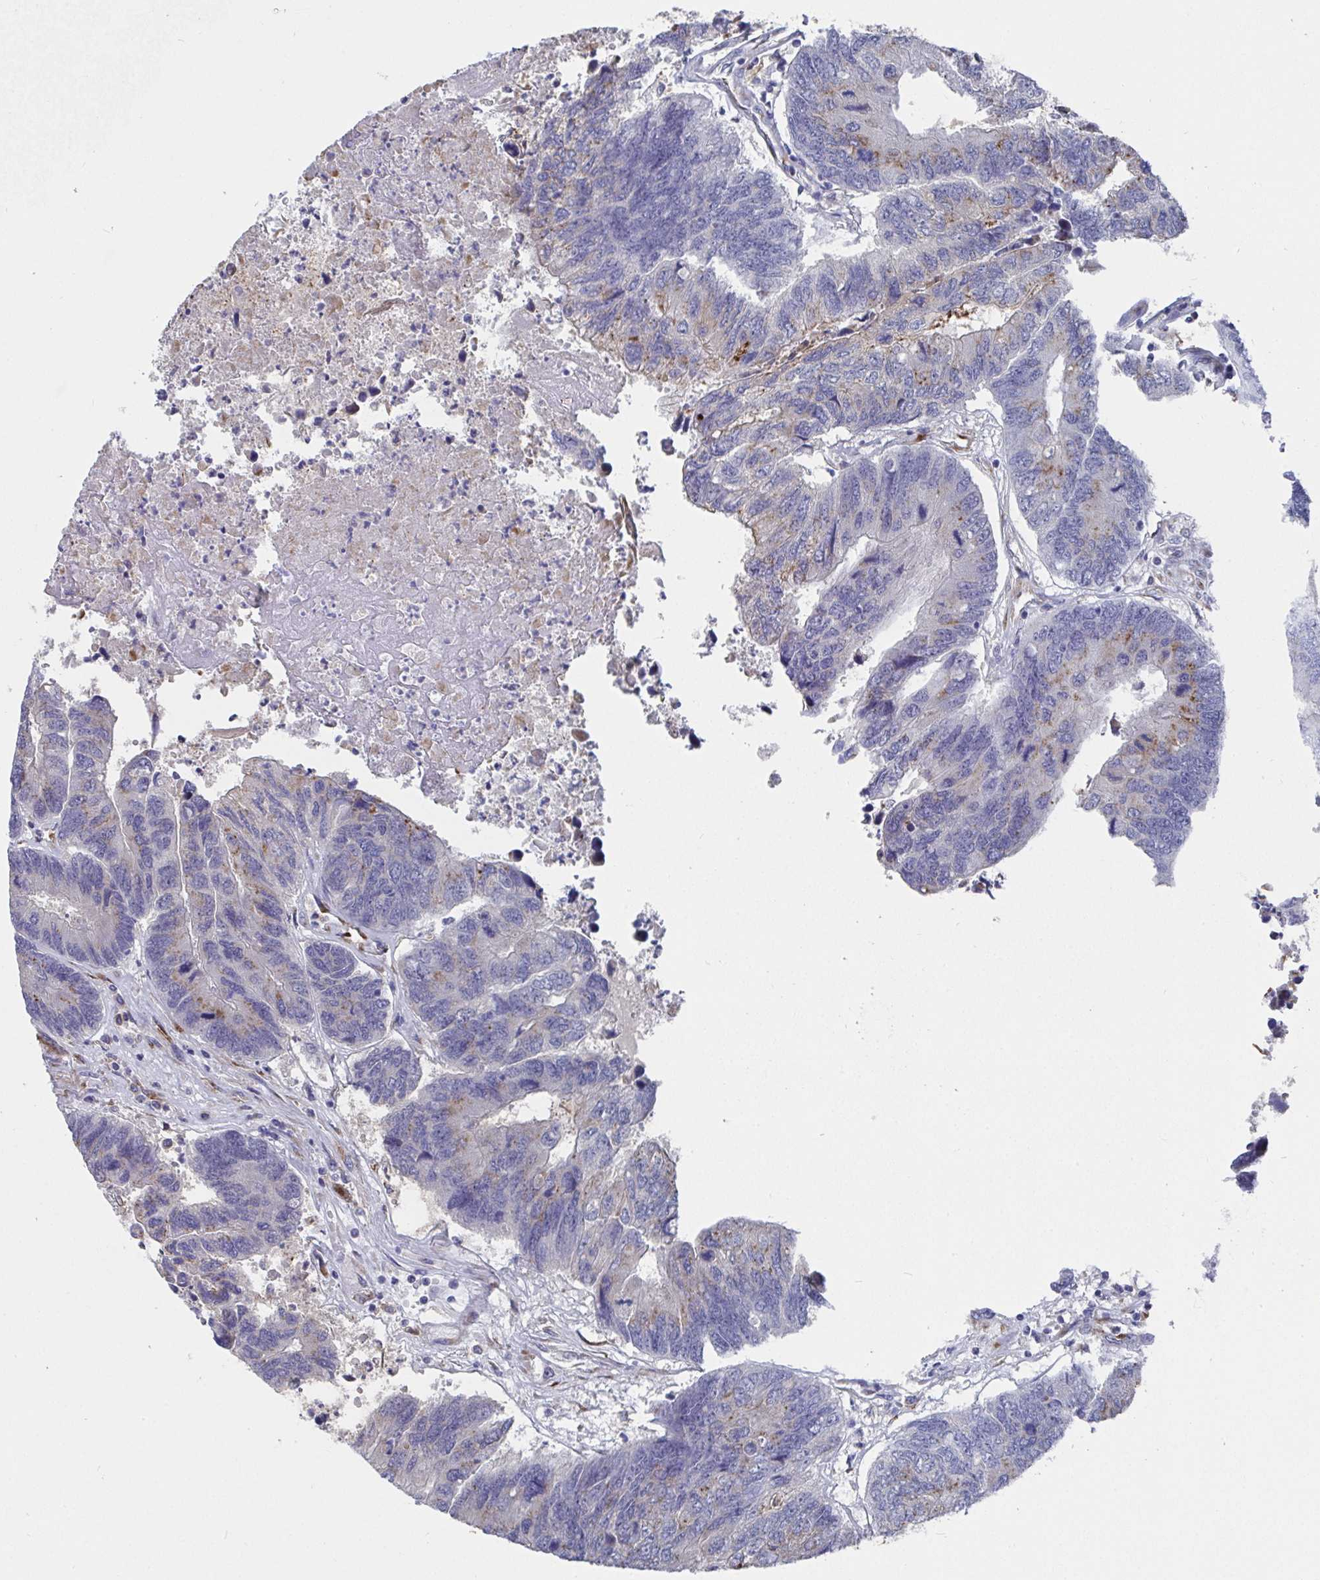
{"staining": {"intensity": "moderate", "quantity": "<25%", "location": "cytoplasmic/membranous"}, "tissue": "colorectal cancer", "cell_type": "Tumor cells", "image_type": "cancer", "snomed": [{"axis": "morphology", "description": "Adenocarcinoma, NOS"}, {"axis": "topography", "description": "Colon"}], "caption": "Immunohistochemical staining of human colorectal adenocarcinoma demonstrates low levels of moderate cytoplasmic/membranous expression in approximately <25% of tumor cells.", "gene": "TAS2R39", "patient": {"sex": "female", "age": 67}}